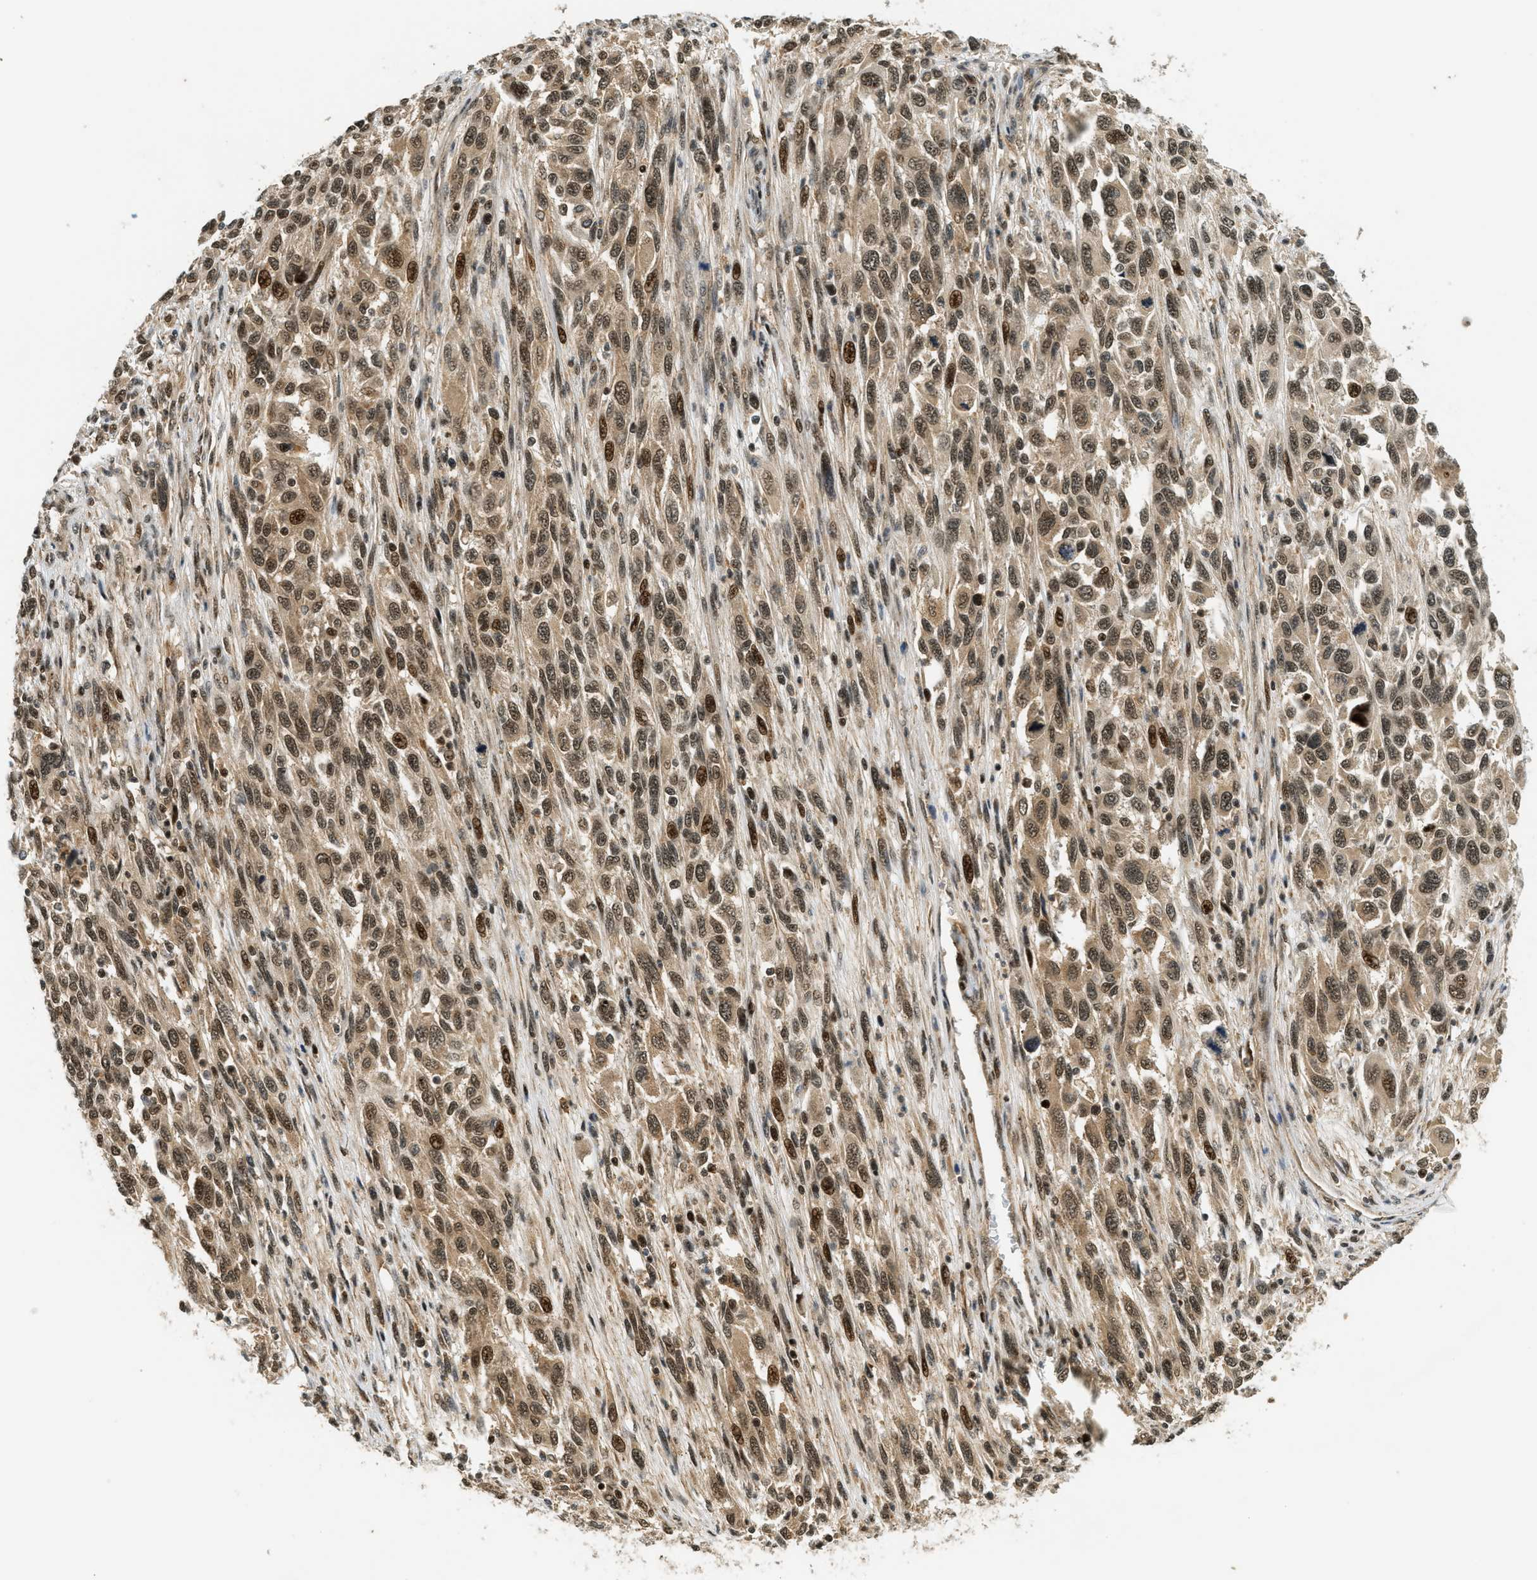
{"staining": {"intensity": "strong", "quantity": ">75%", "location": "nuclear"}, "tissue": "melanoma", "cell_type": "Tumor cells", "image_type": "cancer", "snomed": [{"axis": "morphology", "description": "Malignant melanoma, Metastatic site"}, {"axis": "topography", "description": "Lymph node"}], "caption": "Approximately >75% of tumor cells in melanoma demonstrate strong nuclear protein staining as visualized by brown immunohistochemical staining.", "gene": "FOXM1", "patient": {"sex": "male", "age": 61}}